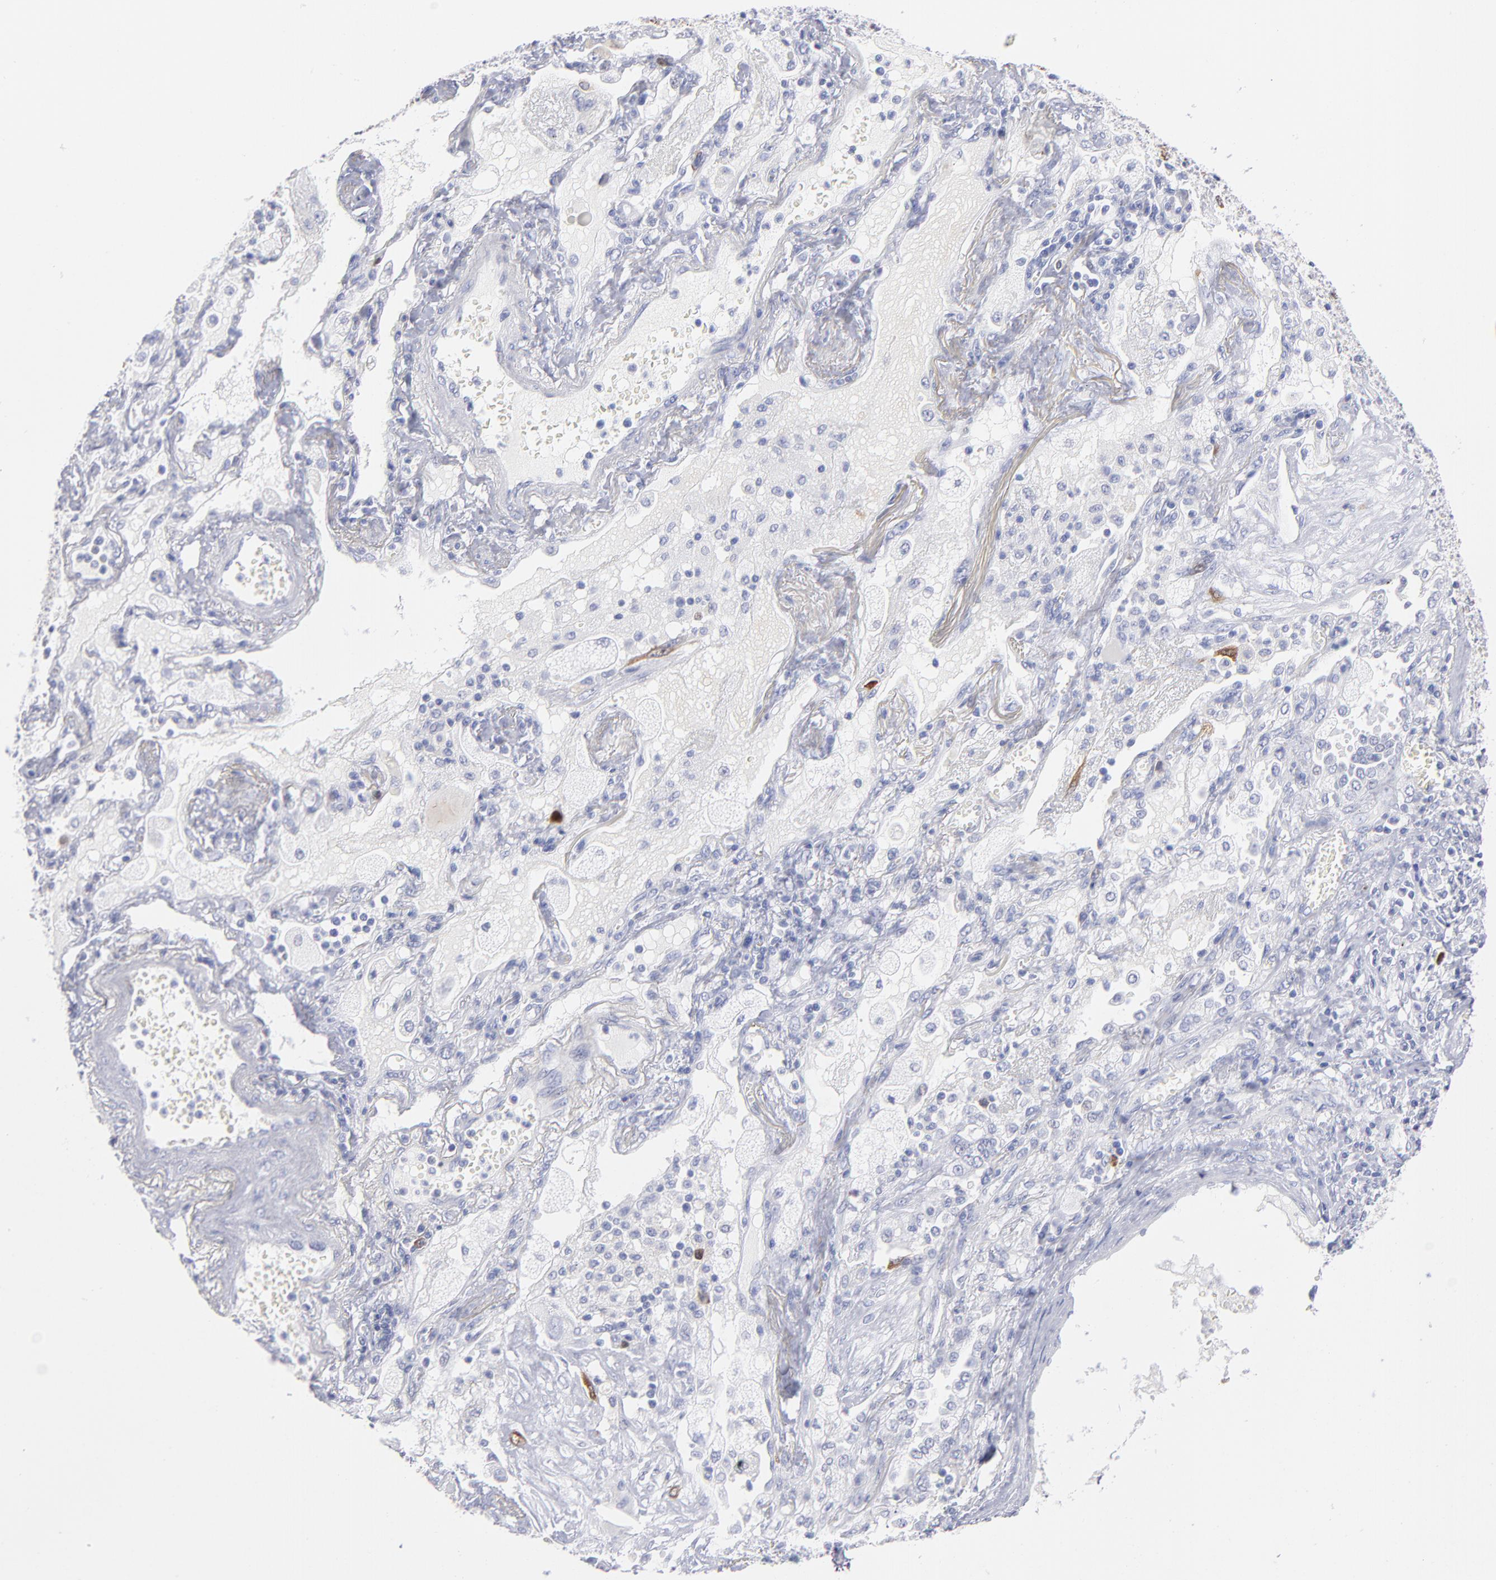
{"staining": {"intensity": "strong", "quantity": "25%-75%", "location": "cytoplasmic/membranous"}, "tissue": "lung cancer", "cell_type": "Tumor cells", "image_type": "cancer", "snomed": [{"axis": "morphology", "description": "Squamous cell carcinoma, NOS"}, {"axis": "topography", "description": "Lung"}], "caption": "Protein staining of lung cancer tissue demonstrates strong cytoplasmic/membranous expression in approximately 25%-75% of tumor cells.", "gene": "CCNB1", "patient": {"sex": "female", "age": 76}}